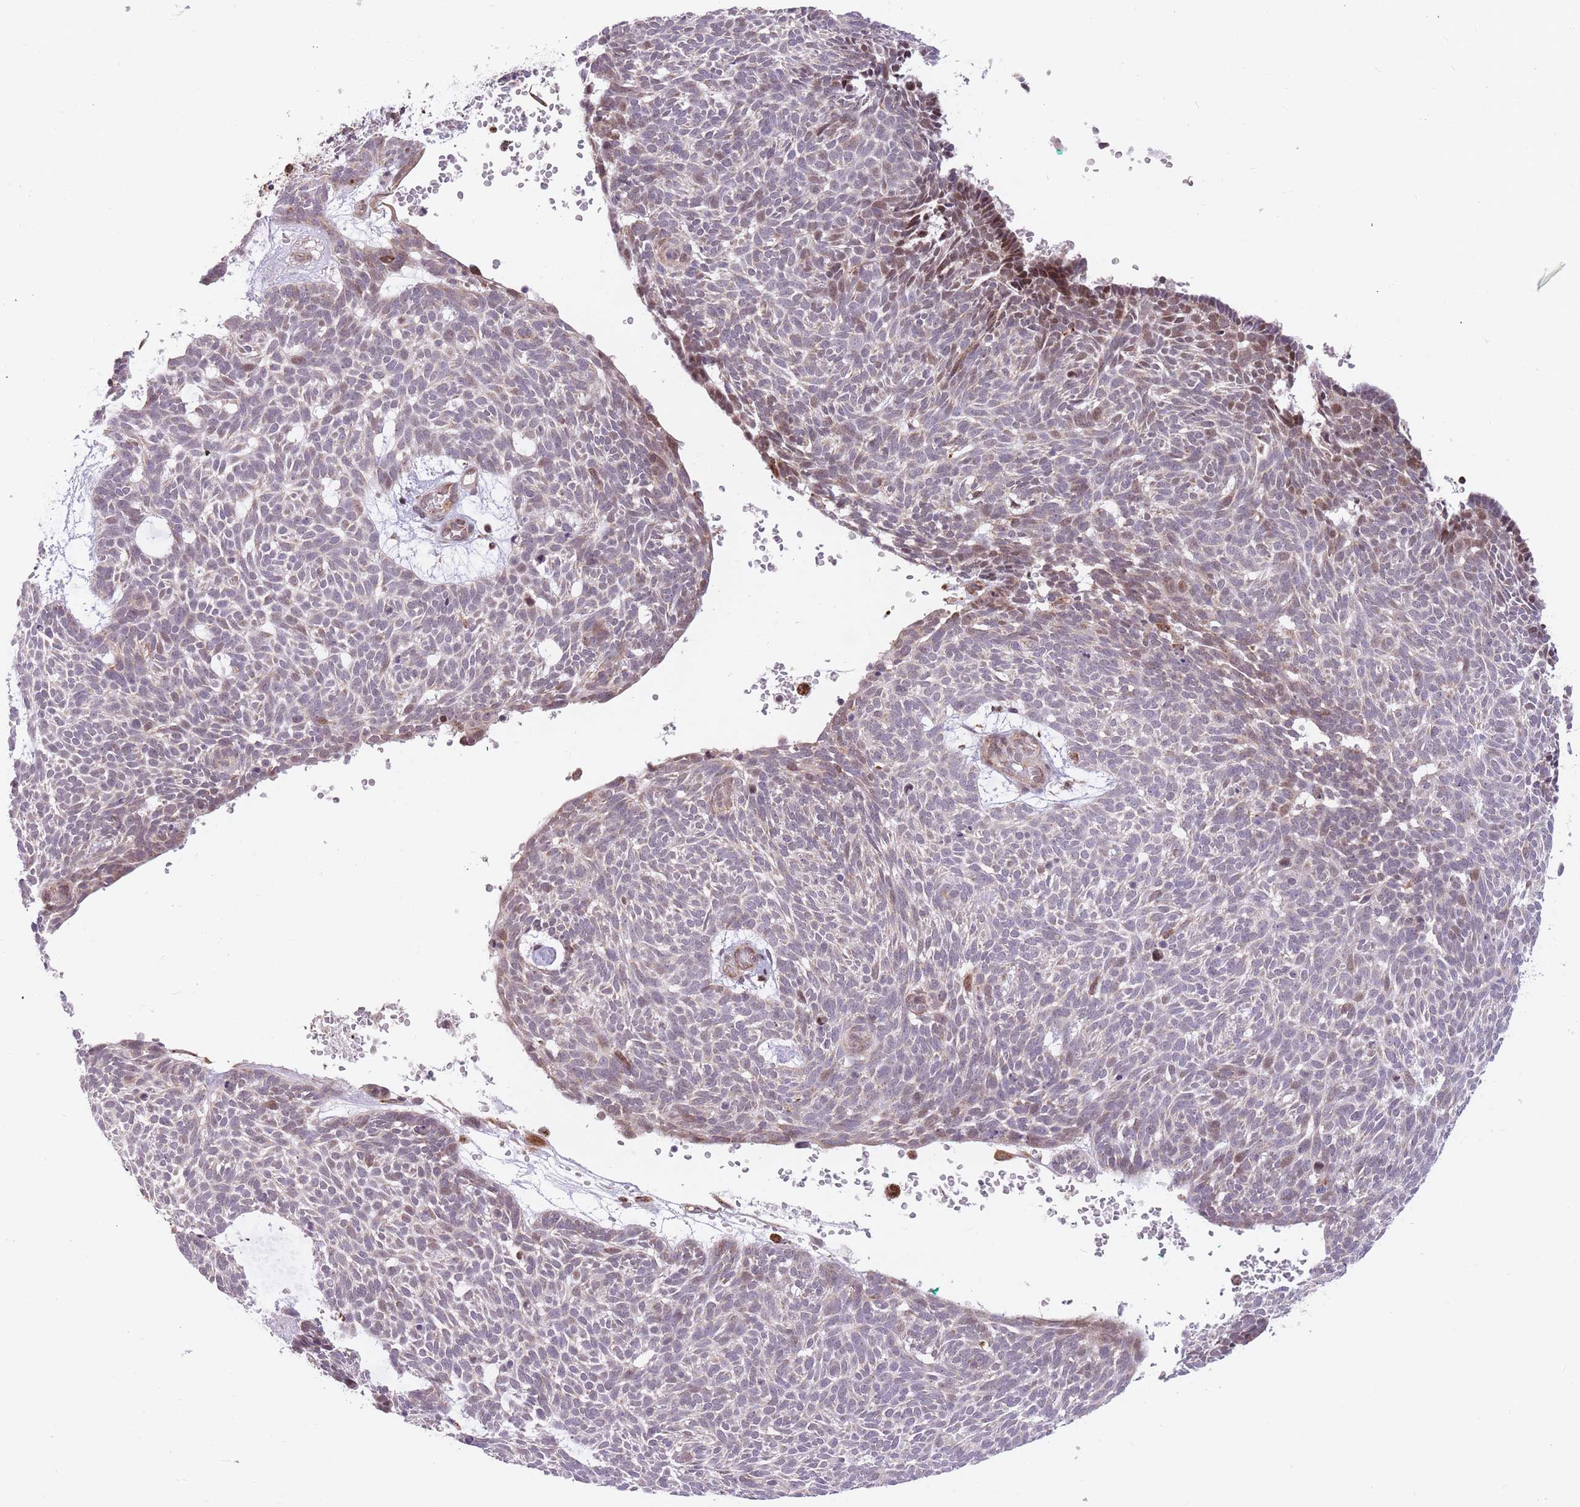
{"staining": {"intensity": "moderate", "quantity": "<25%", "location": "nuclear"}, "tissue": "skin cancer", "cell_type": "Tumor cells", "image_type": "cancer", "snomed": [{"axis": "morphology", "description": "Basal cell carcinoma"}, {"axis": "topography", "description": "Skin"}], "caption": "IHC photomicrograph of skin basal cell carcinoma stained for a protein (brown), which reveals low levels of moderate nuclear staining in about <25% of tumor cells.", "gene": "DPYSL4", "patient": {"sex": "male", "age": 61}}